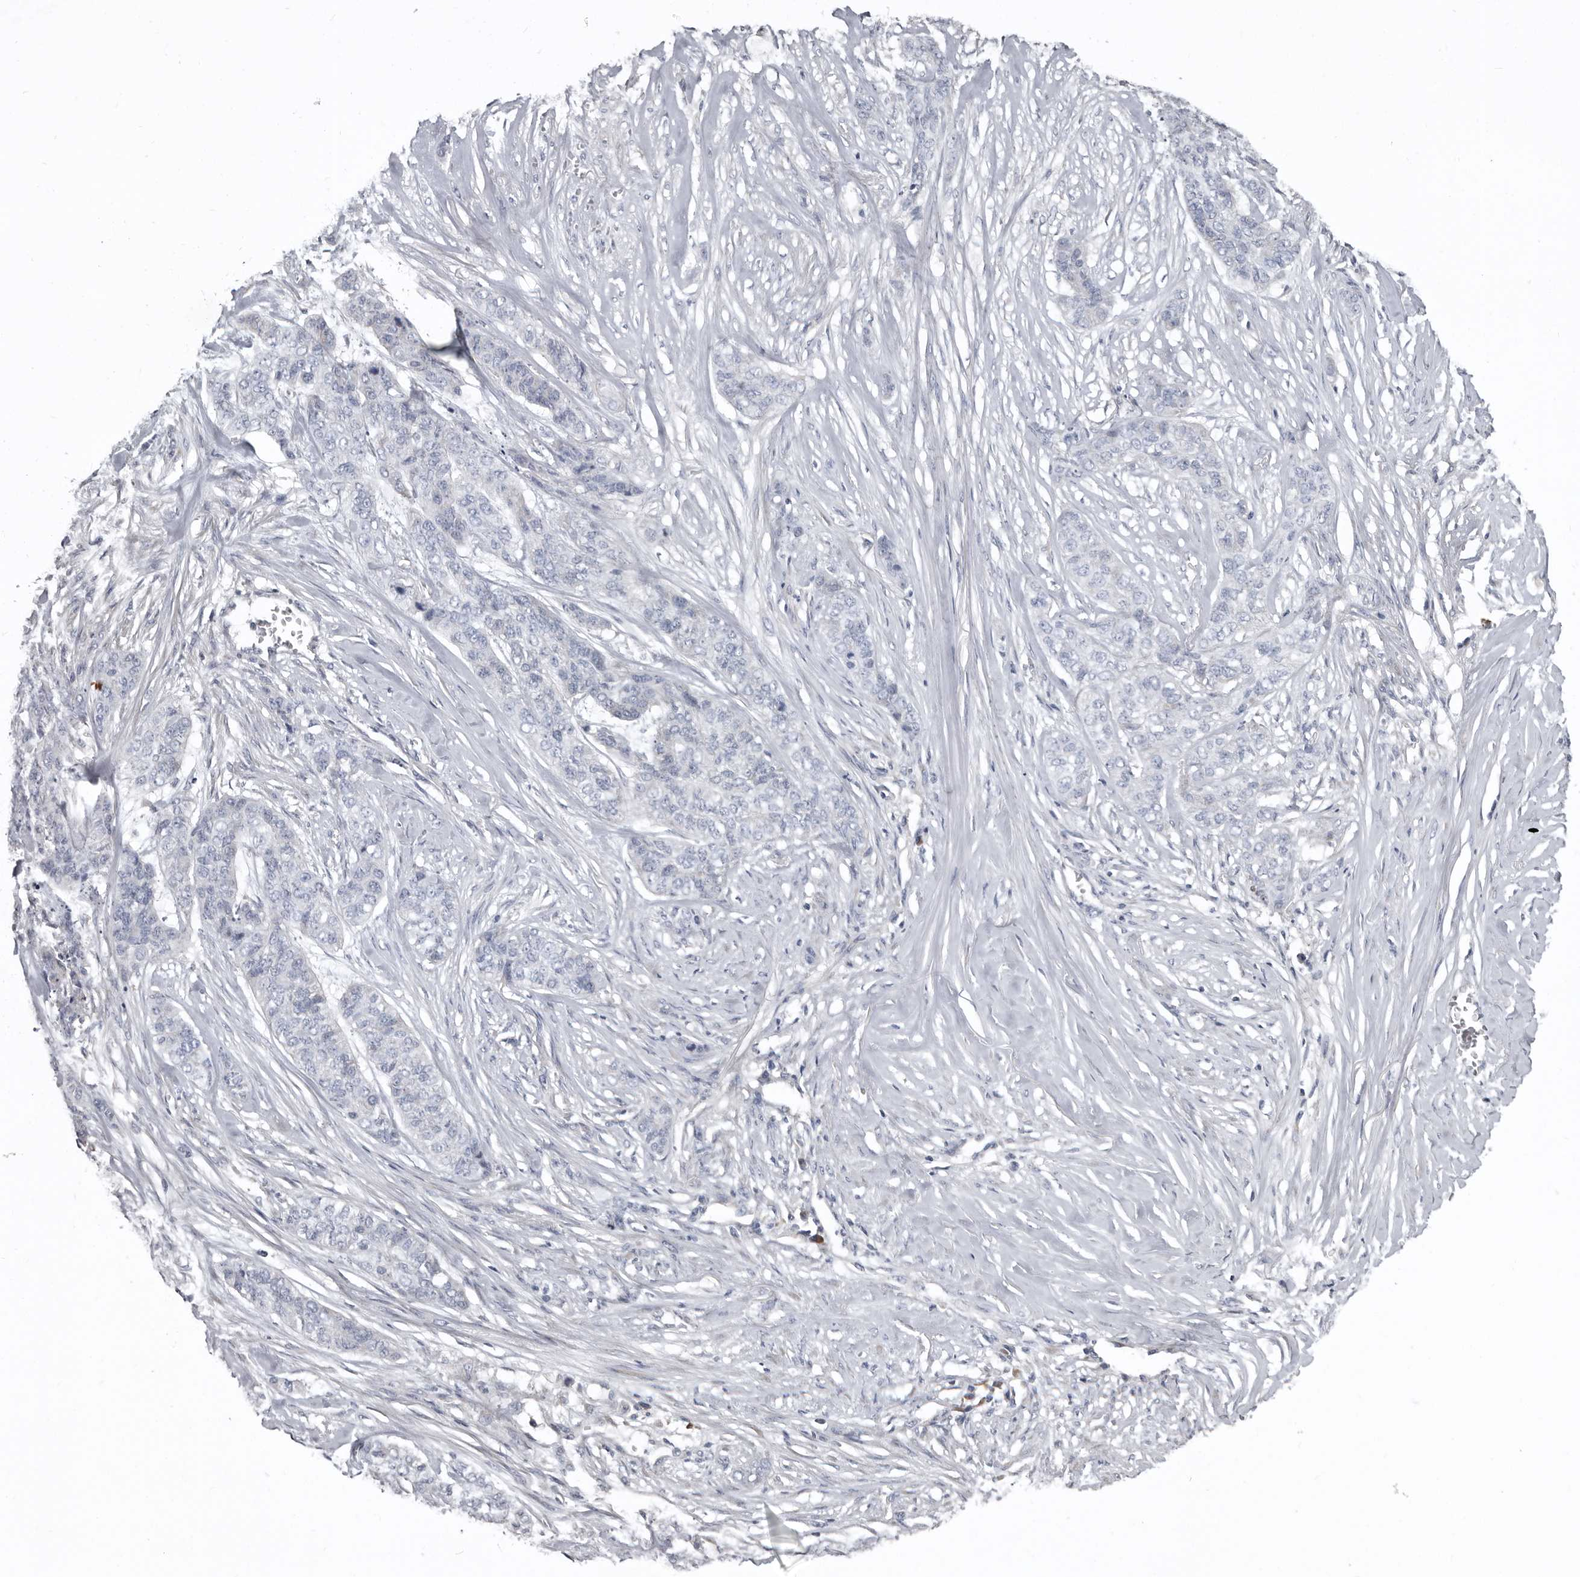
{"staining": {"intensity": "negative", "quantity": "none", "location": "none"}, "tissue": "skin cancer", "cell_type": "Tumor cells", "image_type": "cancer", "snomed": [{"axis": "morphology", "description": "Basal cell carcinoma"}, {"axis": "topography", "description": "Skin"}], "caption": "Protein analysis of skin cancer shows no significant staining in tumor cells.", "gene": "ZNF114", "patient": {"sex": "female", "age": 64}}